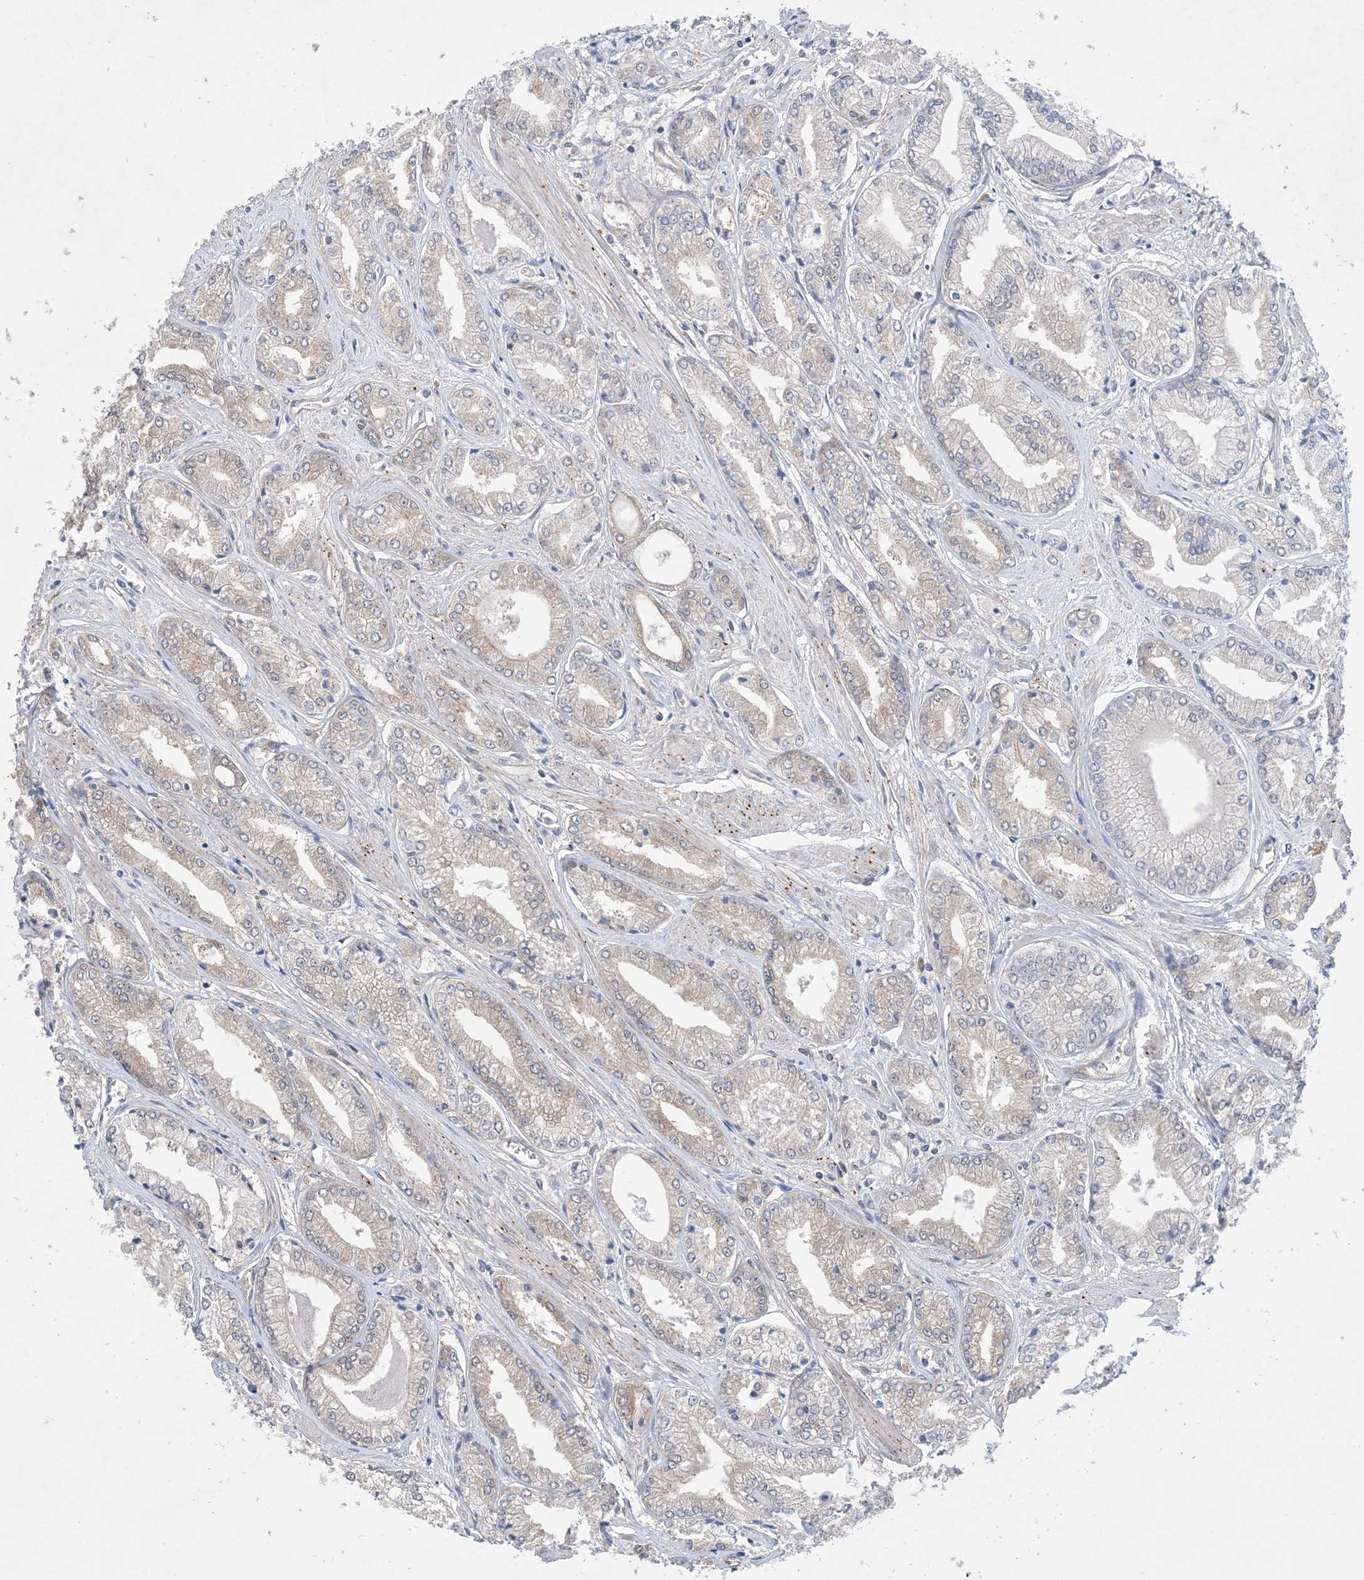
{"staining": {"intensity": "negative", "quantity": "none", "location": "none"}, "tissue": "prostate cancer", "cell_type": "Tumor cells", "image_type": "cancer", "snomed": [{"axis": "morphology", "description": "Adenocarcinoma, Low grade"}, {"axis": "topography", "description": "Prostate"}], "caption": "IHC image of neoplastic tissue: adenocarcinoma (low-grade) (prostate) stained with DAB shows no significant protein staining in tumor cells.", "gene": "EHBP1", "patient": {"sex": "male", "age": 60}}